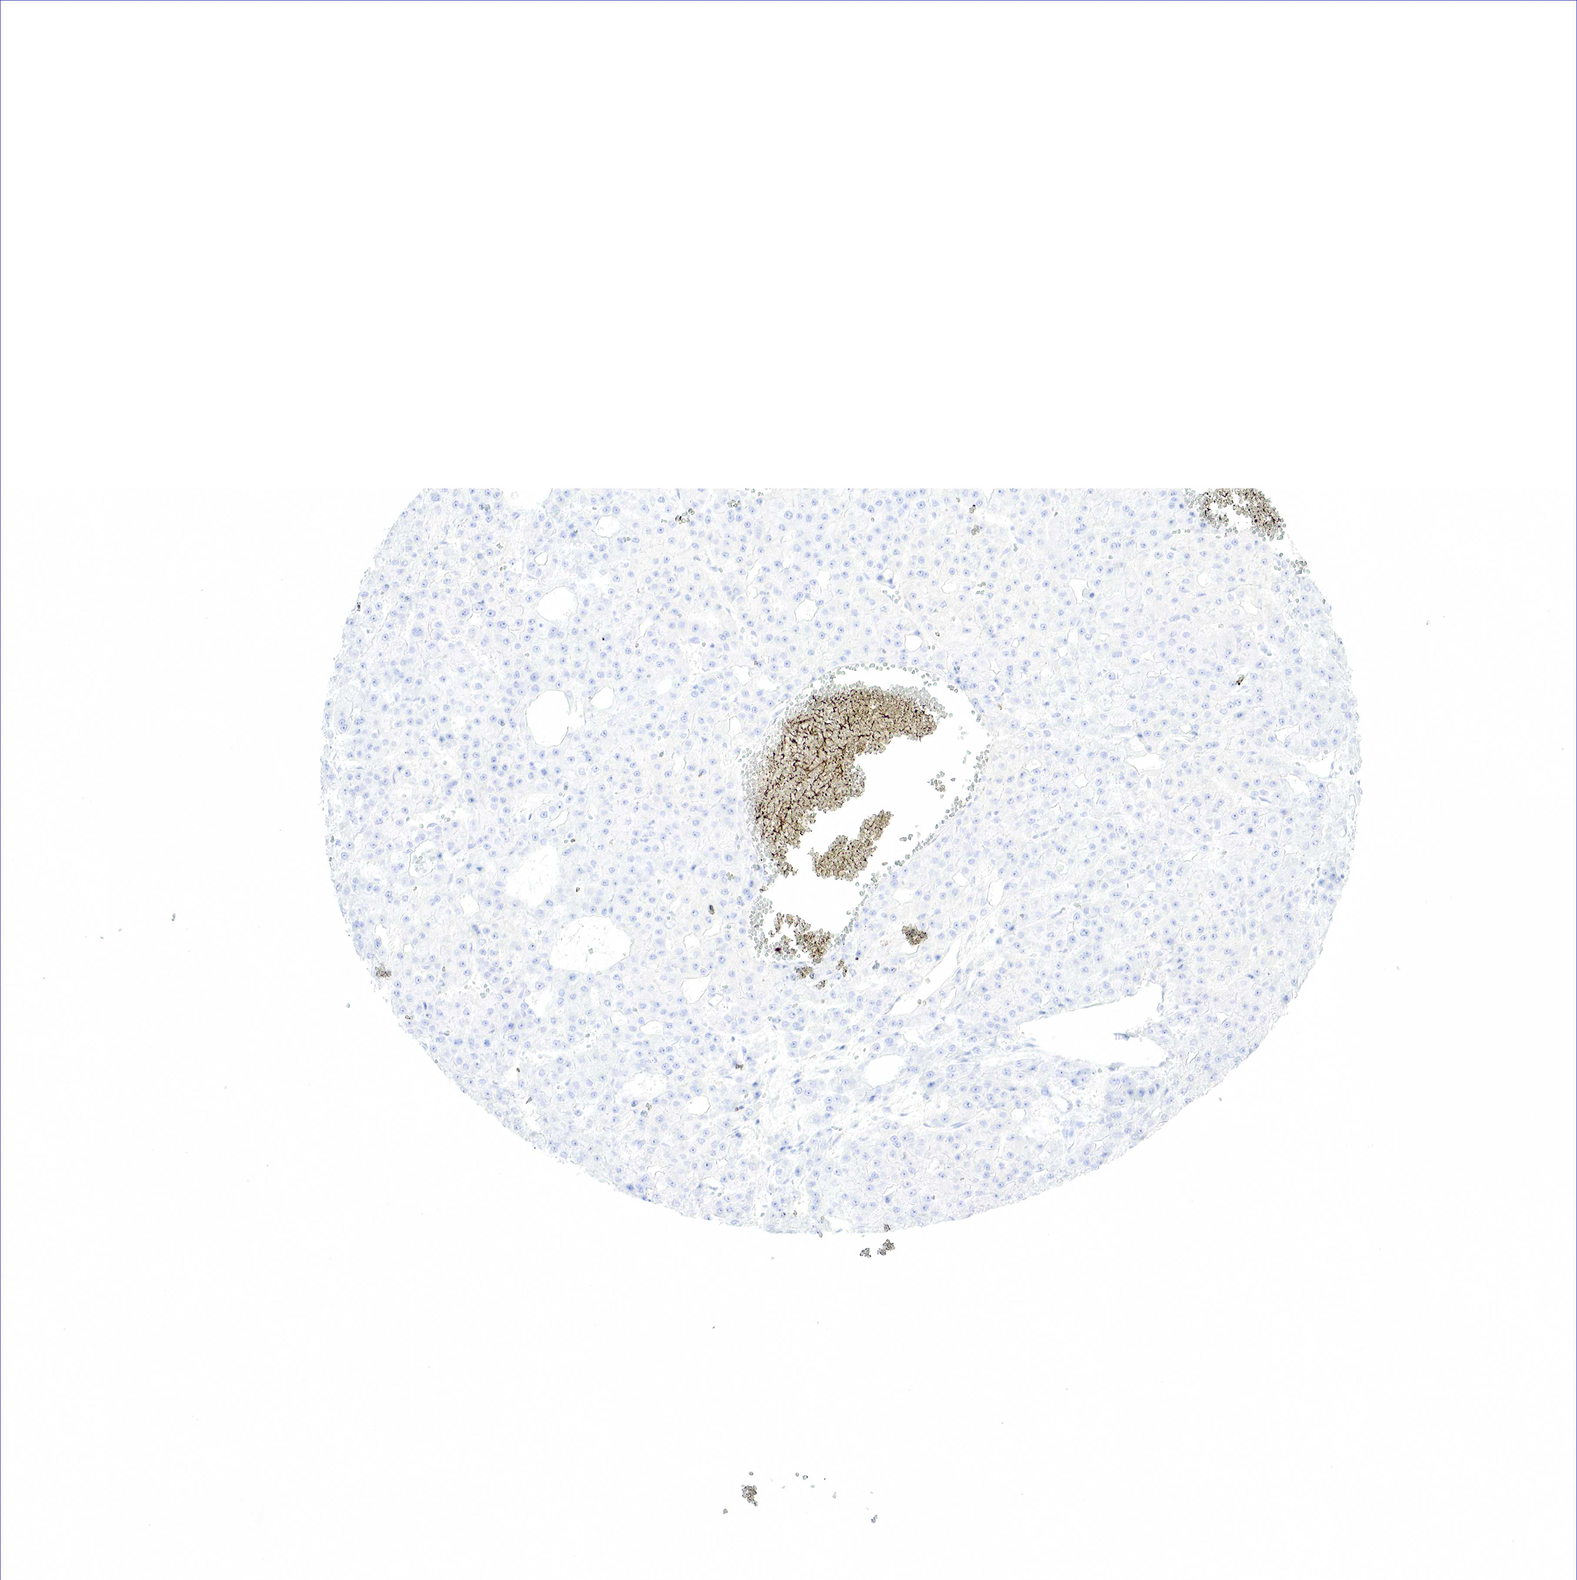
{"staining": {"intensity": "negative", "quantity": "none", "location": "none"}, "tissue": "liver cancer", "cell_type": "Tumor cells", "image_type": "cancer", "snomed": [{"axis": "morphology", "description": "Carcinoma, Hepatocellular, NOS"}, {"axis": "topography", "description": "Liver"}], "caption": "A photomicrograph of human hepatocellular carcinoma (liver) is negative for staining in tumor cells.", "gene": "TNFRSF8", "patient": {"sex": "male", "age": 47}}